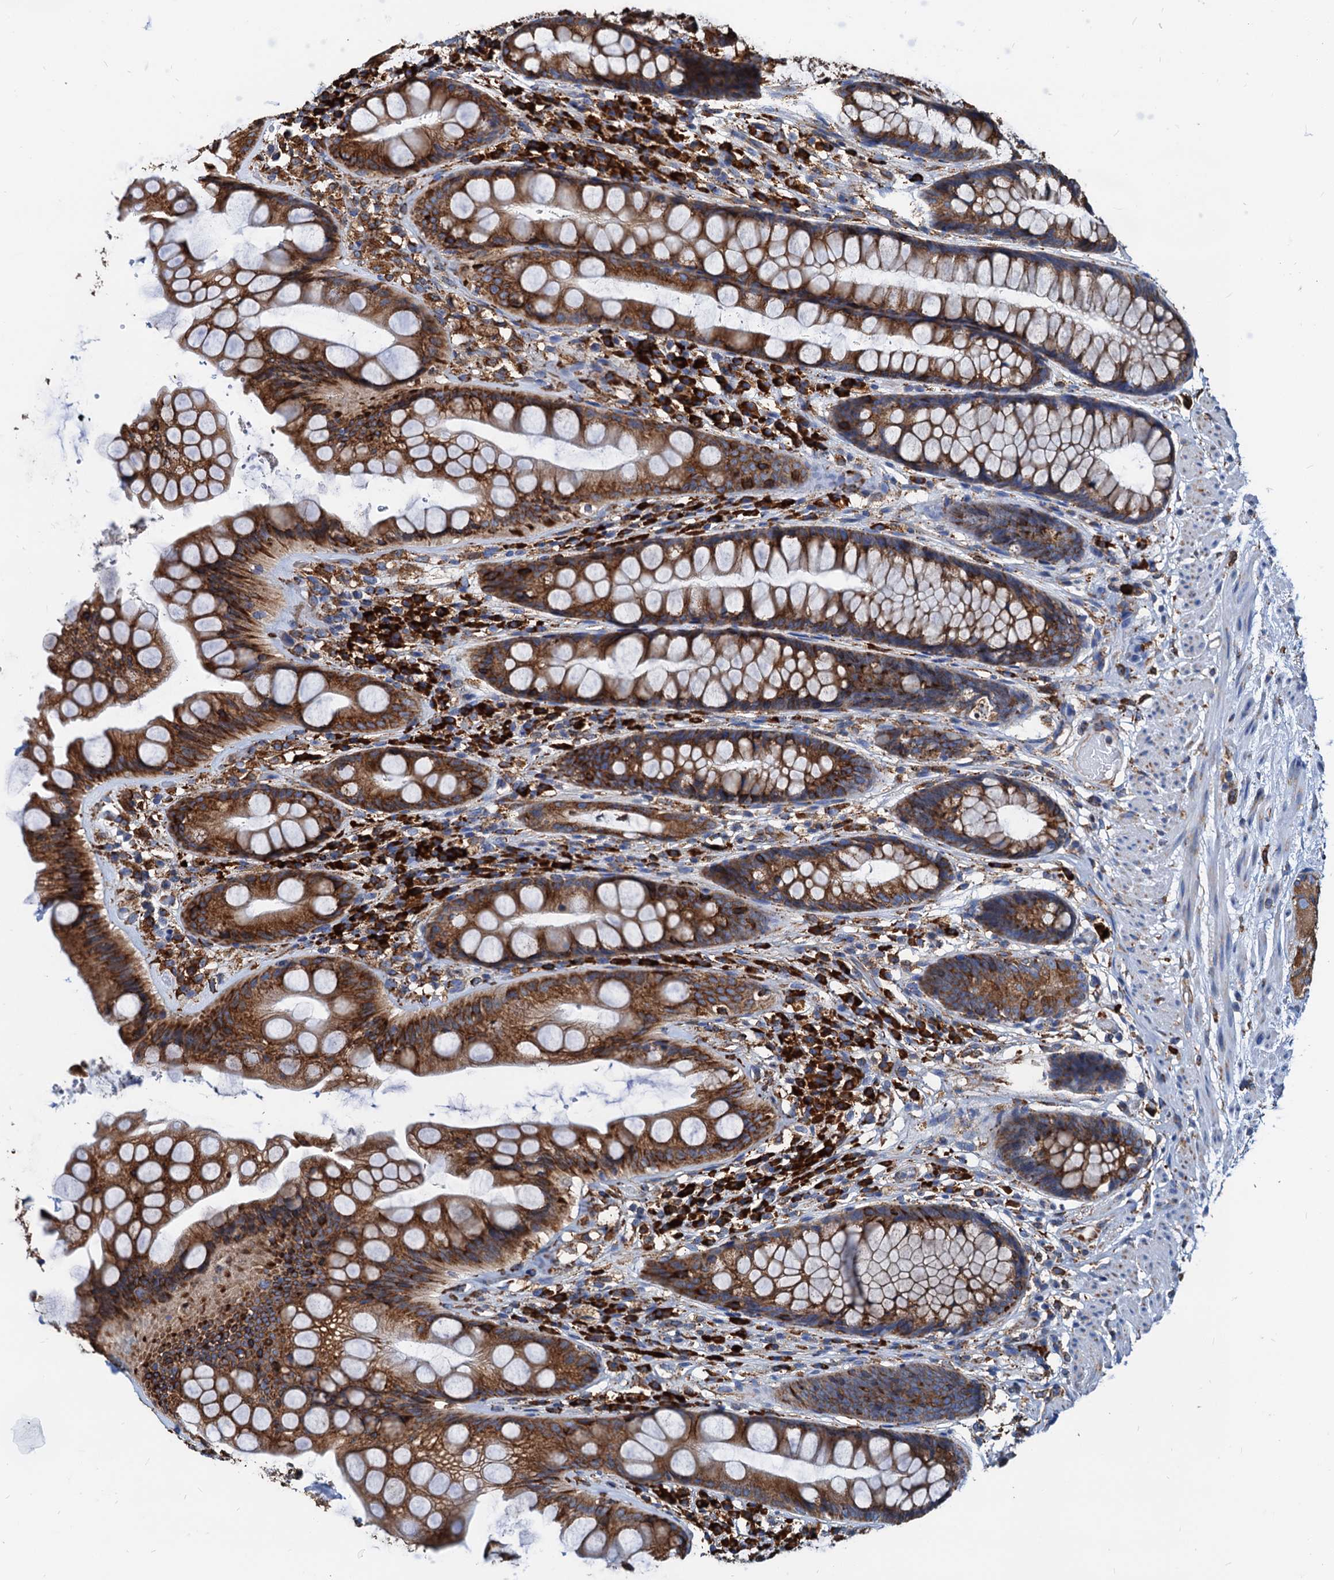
{"staining": {"intensity": "moderate", "quantity": ">75%", "location": "cytoplasmic/membranous"}, "tissue": "rectum", "cell_type": "Glandular cells", "image_type": "normal", "snomed": [{"axis": "morphology", "description": "Normal tissue, NOS"}, {"axis": "topography", "description": "Rectum"}], "caption": "High-magnification brightfield microscopy of normal rectum stained with DAB (brown) and counterstained with hematoxylin (blue). glandular cells exhibit moderate cytoplasmic/membranous positivity is identified in about>75% of cells. (DAB = brown stain, brightfield microscopy at high magnification).", "gene": "HSPA5", "patient": {"sex": "male", "age": 74}}